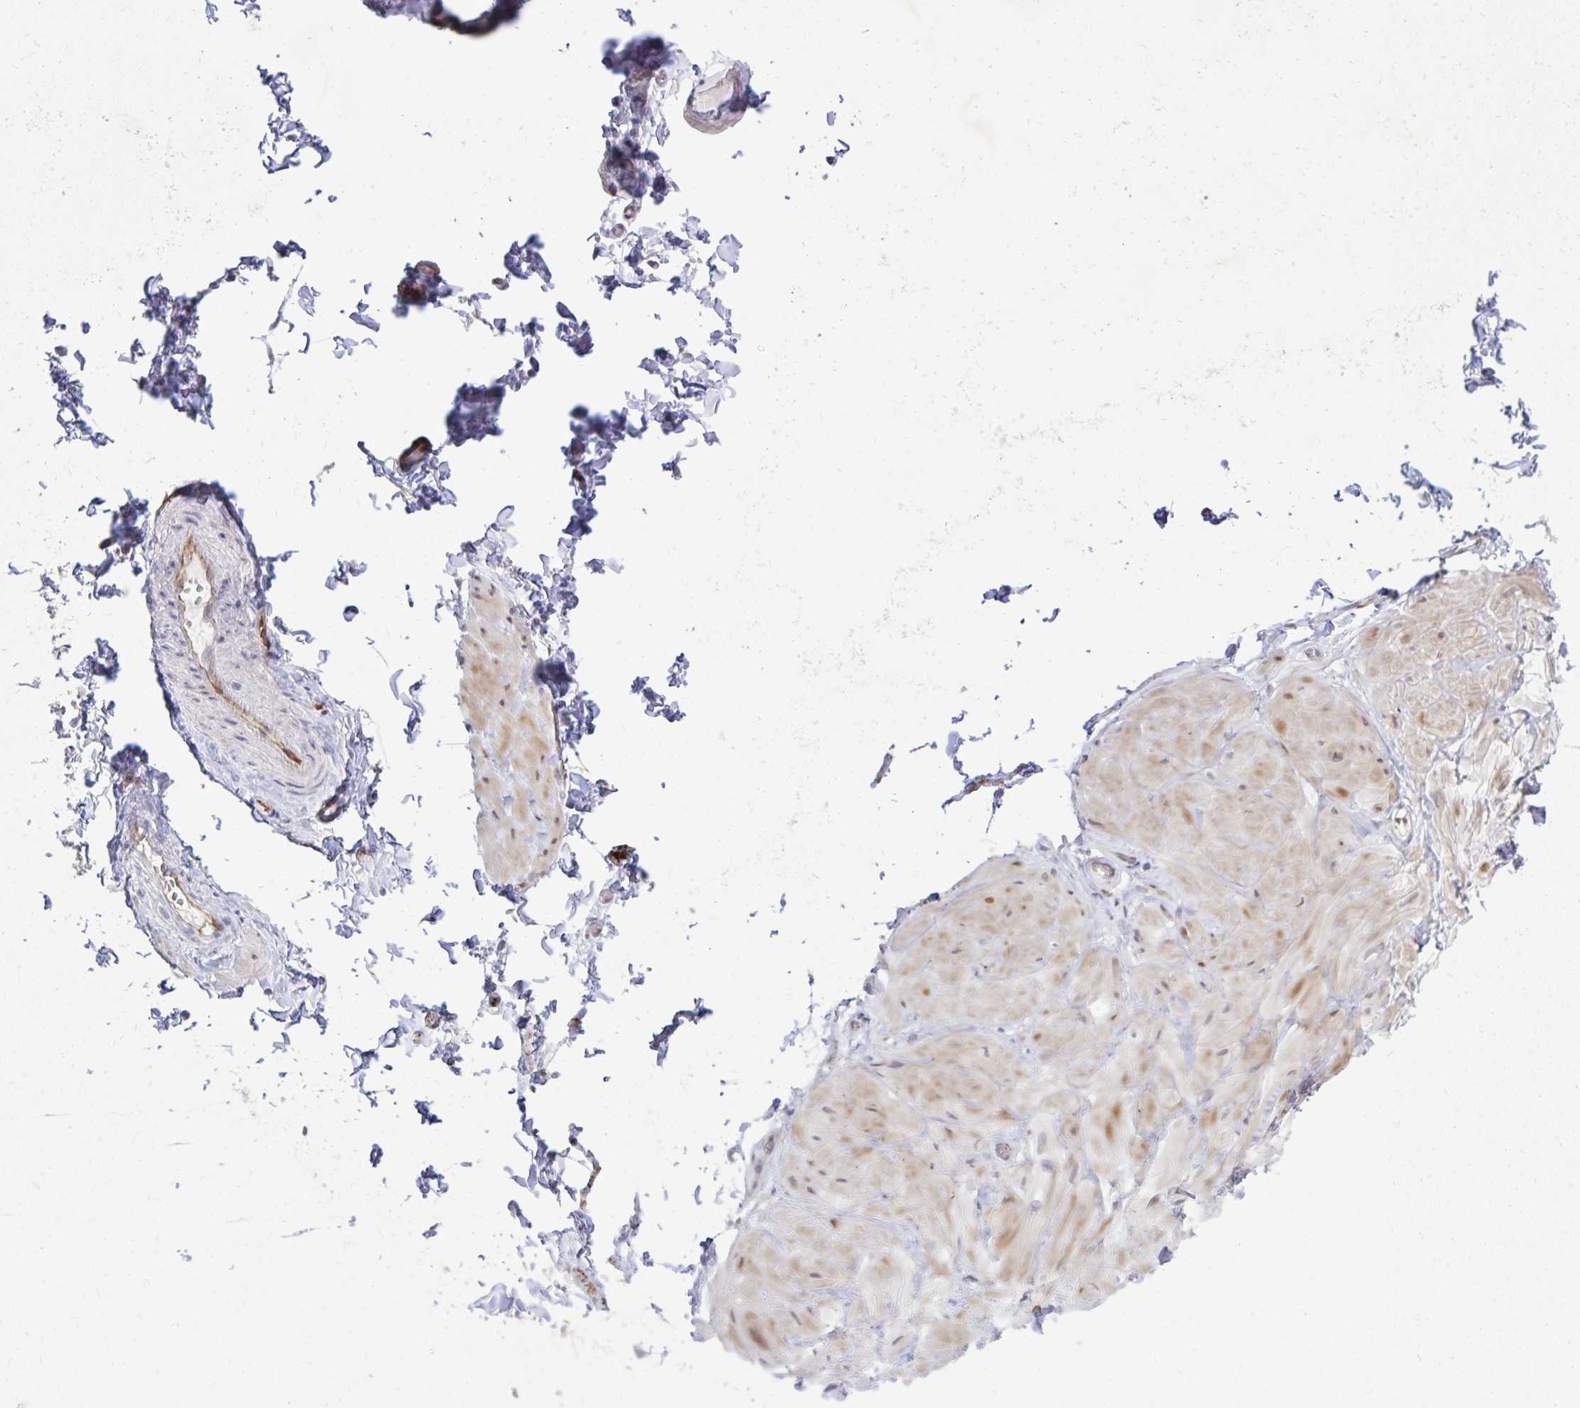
{"staining": {"intensity": "negative", "quantity": "none", "location": "none"}, "tissue": "adipose tissue", "cell_type": "Adipocytes", "image_type": "normal", "snomed": [{"axis": "morphology", "description": "Normal tissue, NOS"}, {"axis": "topography", "description": "Epididymis, spermatic cord, NOS"}, {"axis": "topography", "description": "Epididymis"}, {"axis": "topography", "description": "Peripheral nerve tissue"}], "caption": "A histopathology image of adipose tissue stained for a protein reveals no brown staining in adipocytes.", "gene": "FOXN3", "patient": {"sex": "male", "age": 29}}